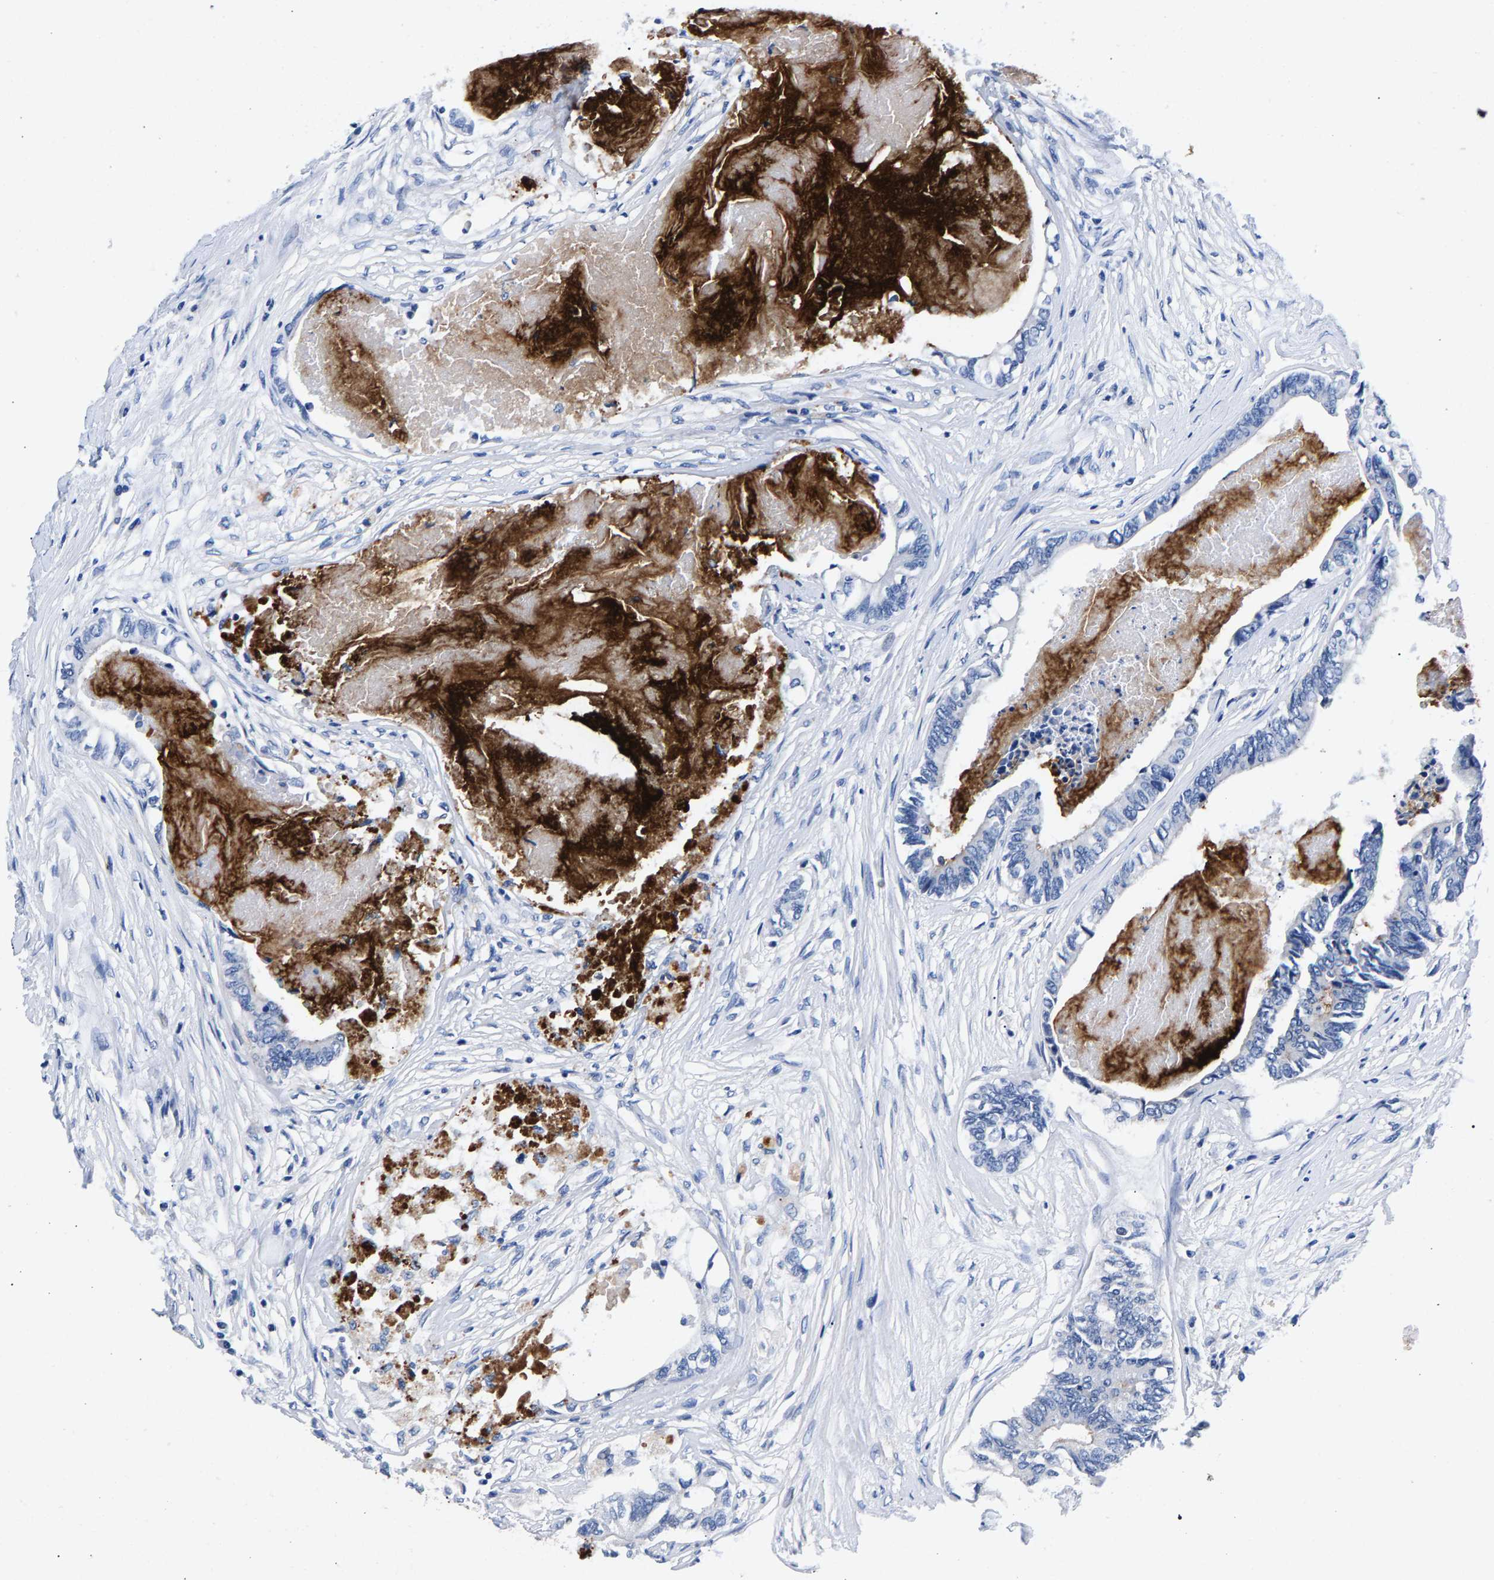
{"staining": {"intensity": "negative", "quantity": "none", "location": "none"}, "tissue": "colorectal cancer", "cell_type": "Tumor cells", "image_type": "cancer", "snomed": [{"axis": "morphology", "description": "Adenocarcinoma, NOS"}, {"axis": "topography", "description": "Rectum"}], "caption": "Immunohistochemistry image of neoplastic tissue: human colorectal cancer stained with DAB (3,3'-diaminobenzidine) displays no significant protein expression in tumor cells.", "gene": "P2RY4", "patient": {"sex": "male", "age": 63}}